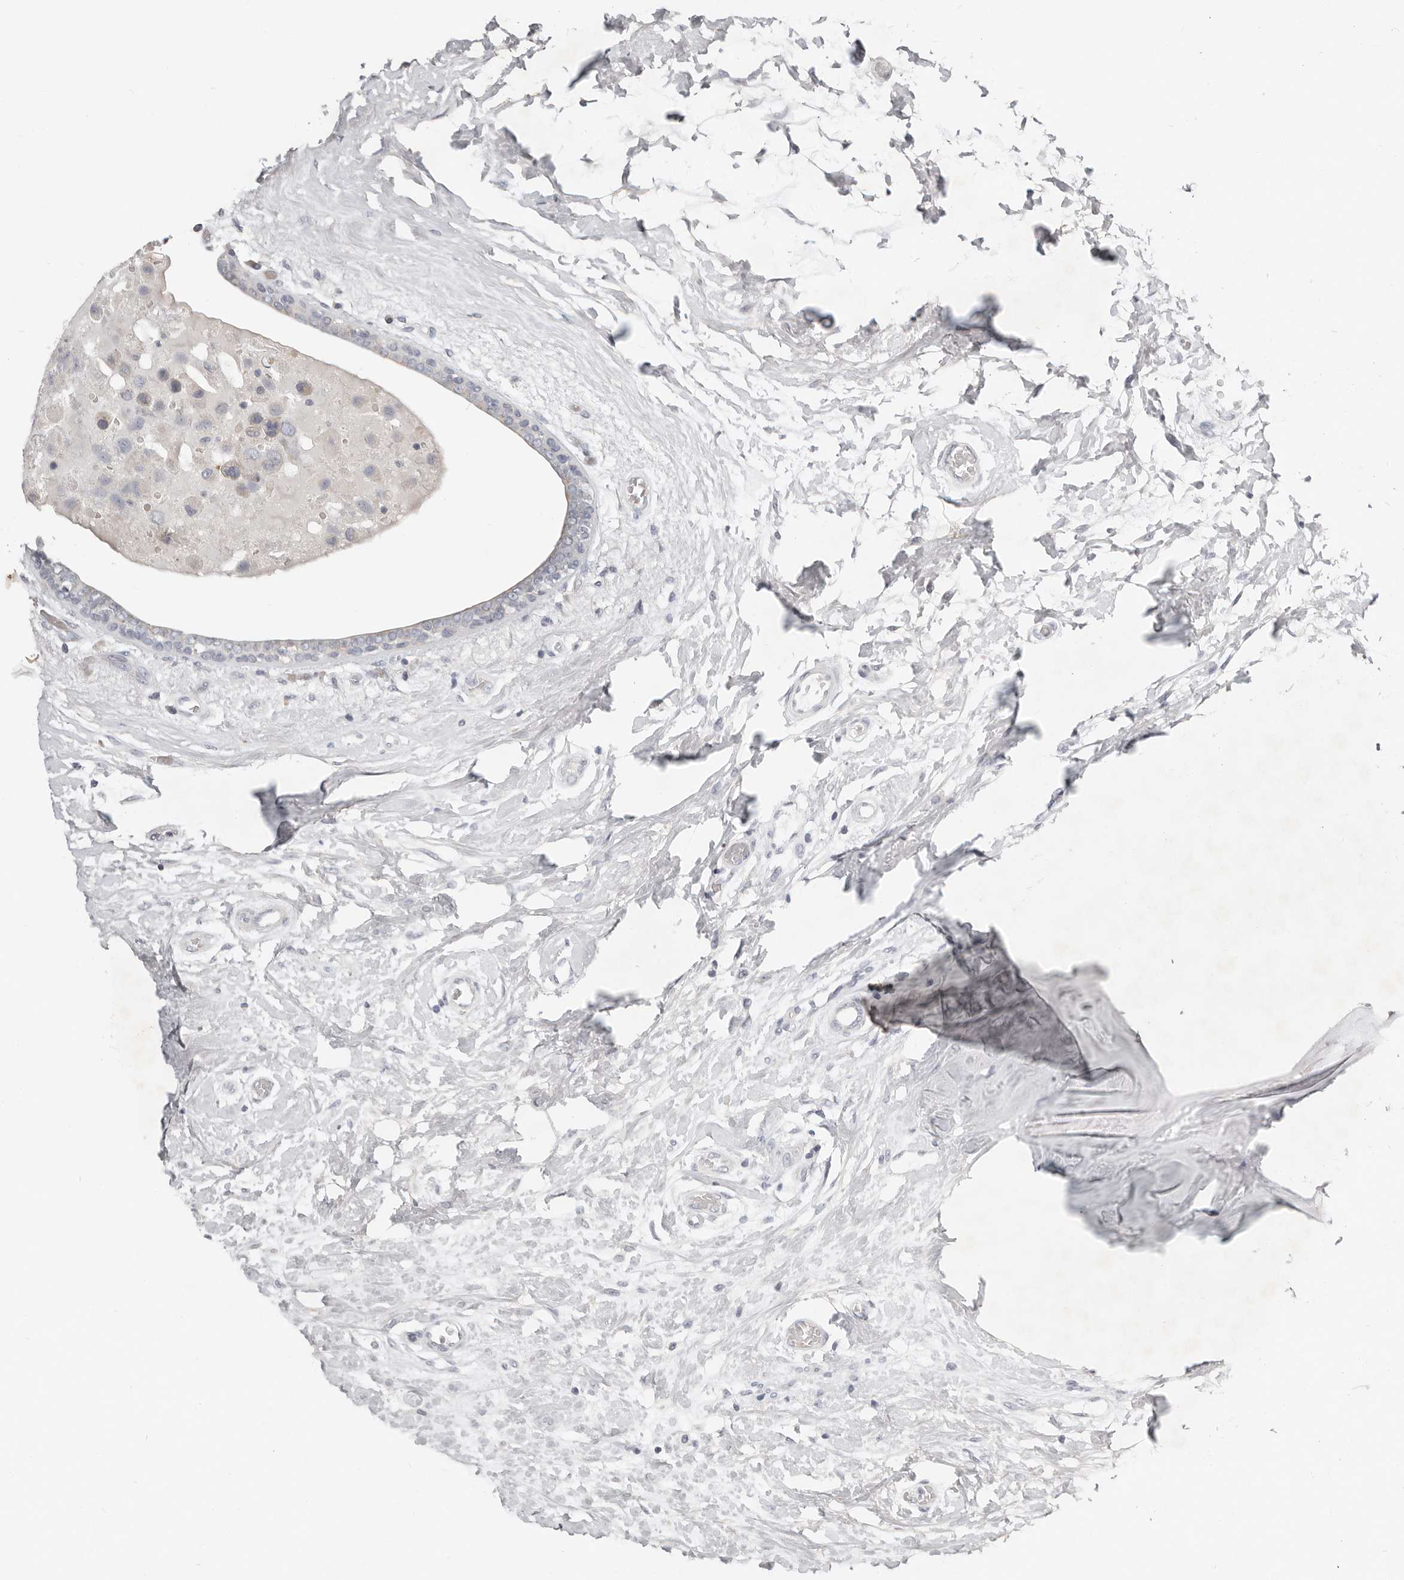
{"staining": {"intensity": "negative", "quantity": "none", "location": "none"}, "tissue": "breast cancer", "cell_type": "Tumor cells", "image_type": "cancer", "snomed": [{"axis": "morphology", "description": "Duct carcinoma"}, {"axis": "topography", "description": "Breast"}], "caption": "Immunohistochemical staining of human invasive ductal carcinoma (breast) shows no significant positivity in tumor cells. (DAB (3,3'-diaminobenzidine) immunohistochemistry (IHC) with hematoxylin counter stain).", "gene": "TMEM63B", "patient": {"sex": "female", "age": 62}}